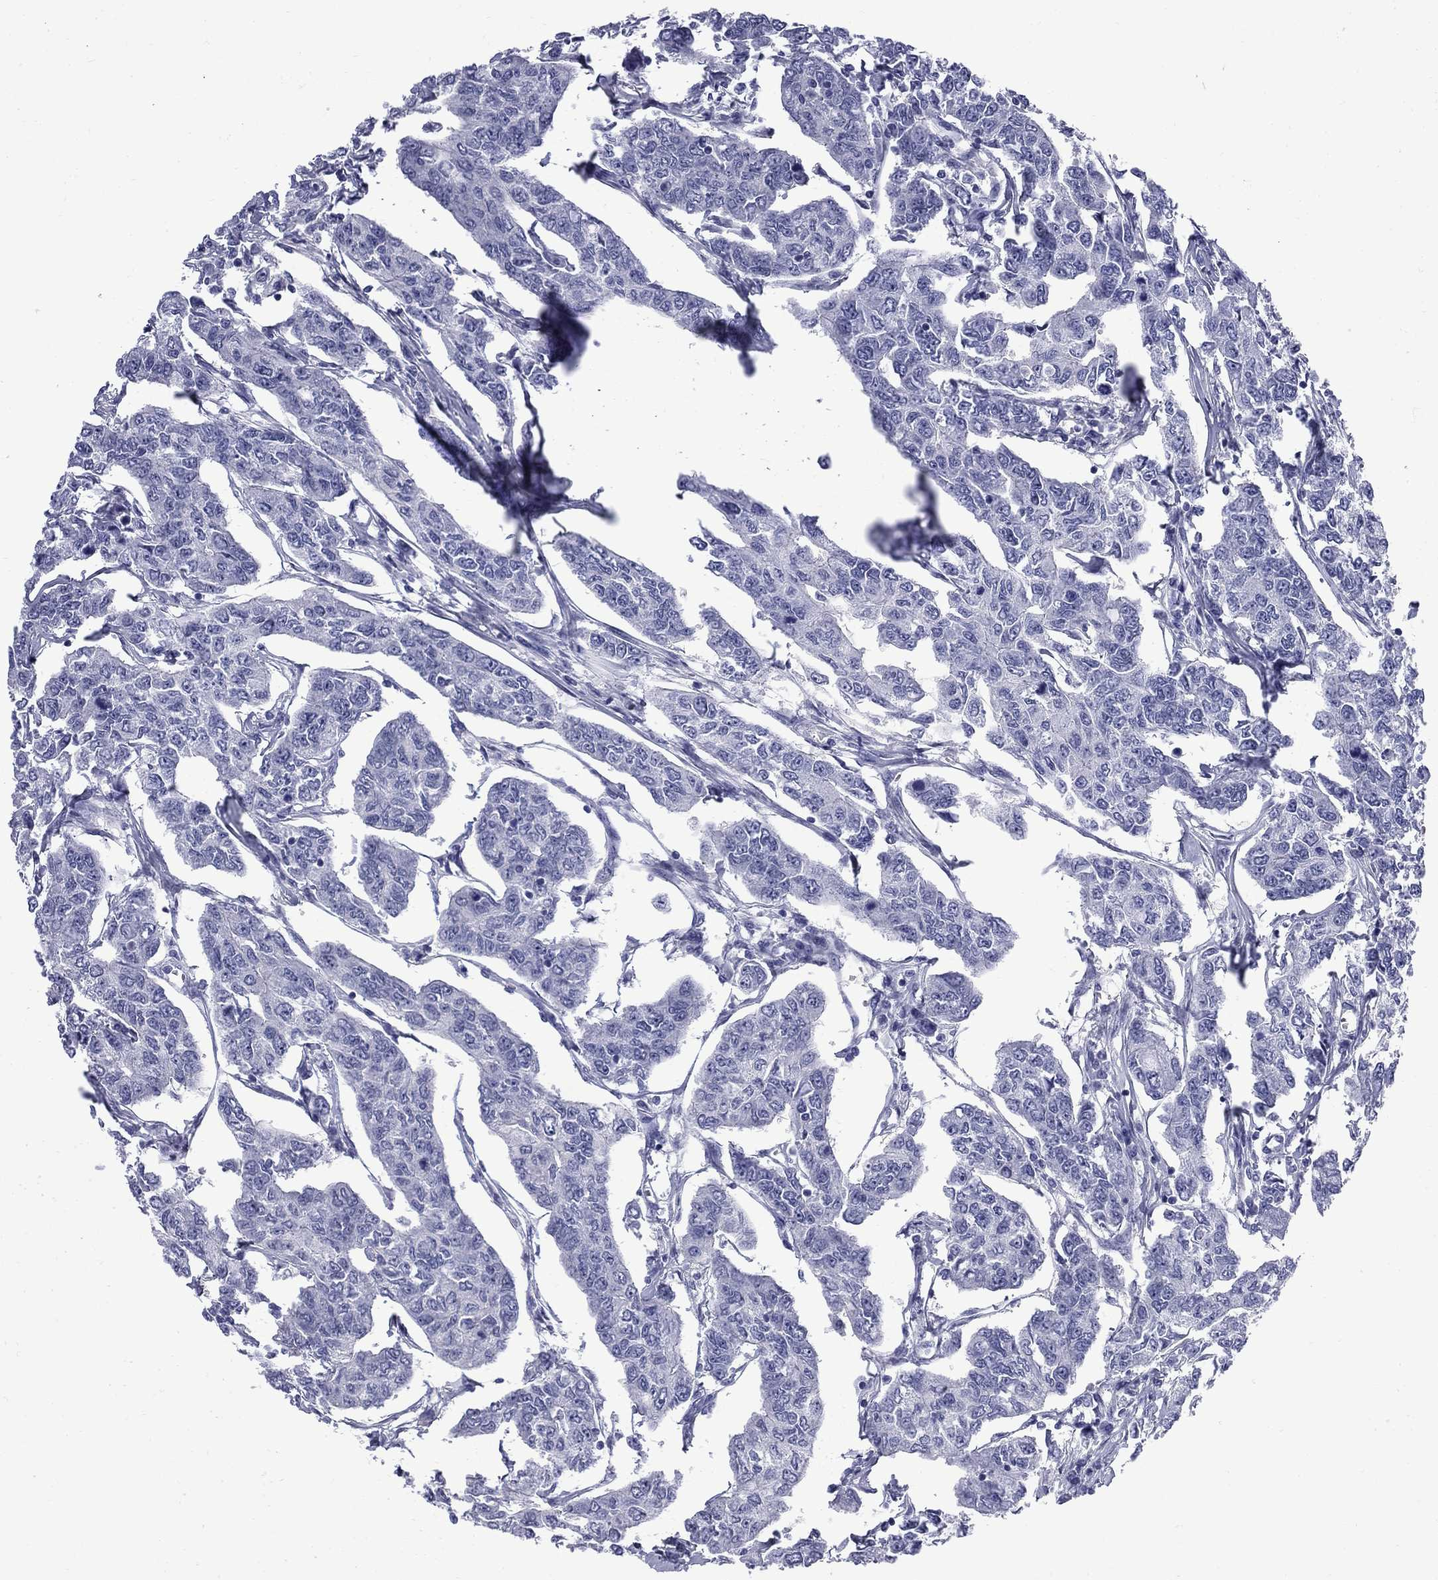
{"staining": {"intensity": "negative", "quantity": "none", "location": "none"}, "tissue": "breast cancer", "cell_type": "Tumor cells", "image_type": "cancer", "snomed": [{"axis": "morphology", "description": "Duct carcinoma"}, {"axis": "topography", "description": "Breast"}], "caption": "There is no significant positivity in tumor cells of breast cancer. The staining was performed using DAB to visualize the protein expression in brown, while the nuclei were stained in blue with hematoxylin (Magnification: 20x).", "gene": "MGARP", "patient": {"sex": "female", "age": 88}}